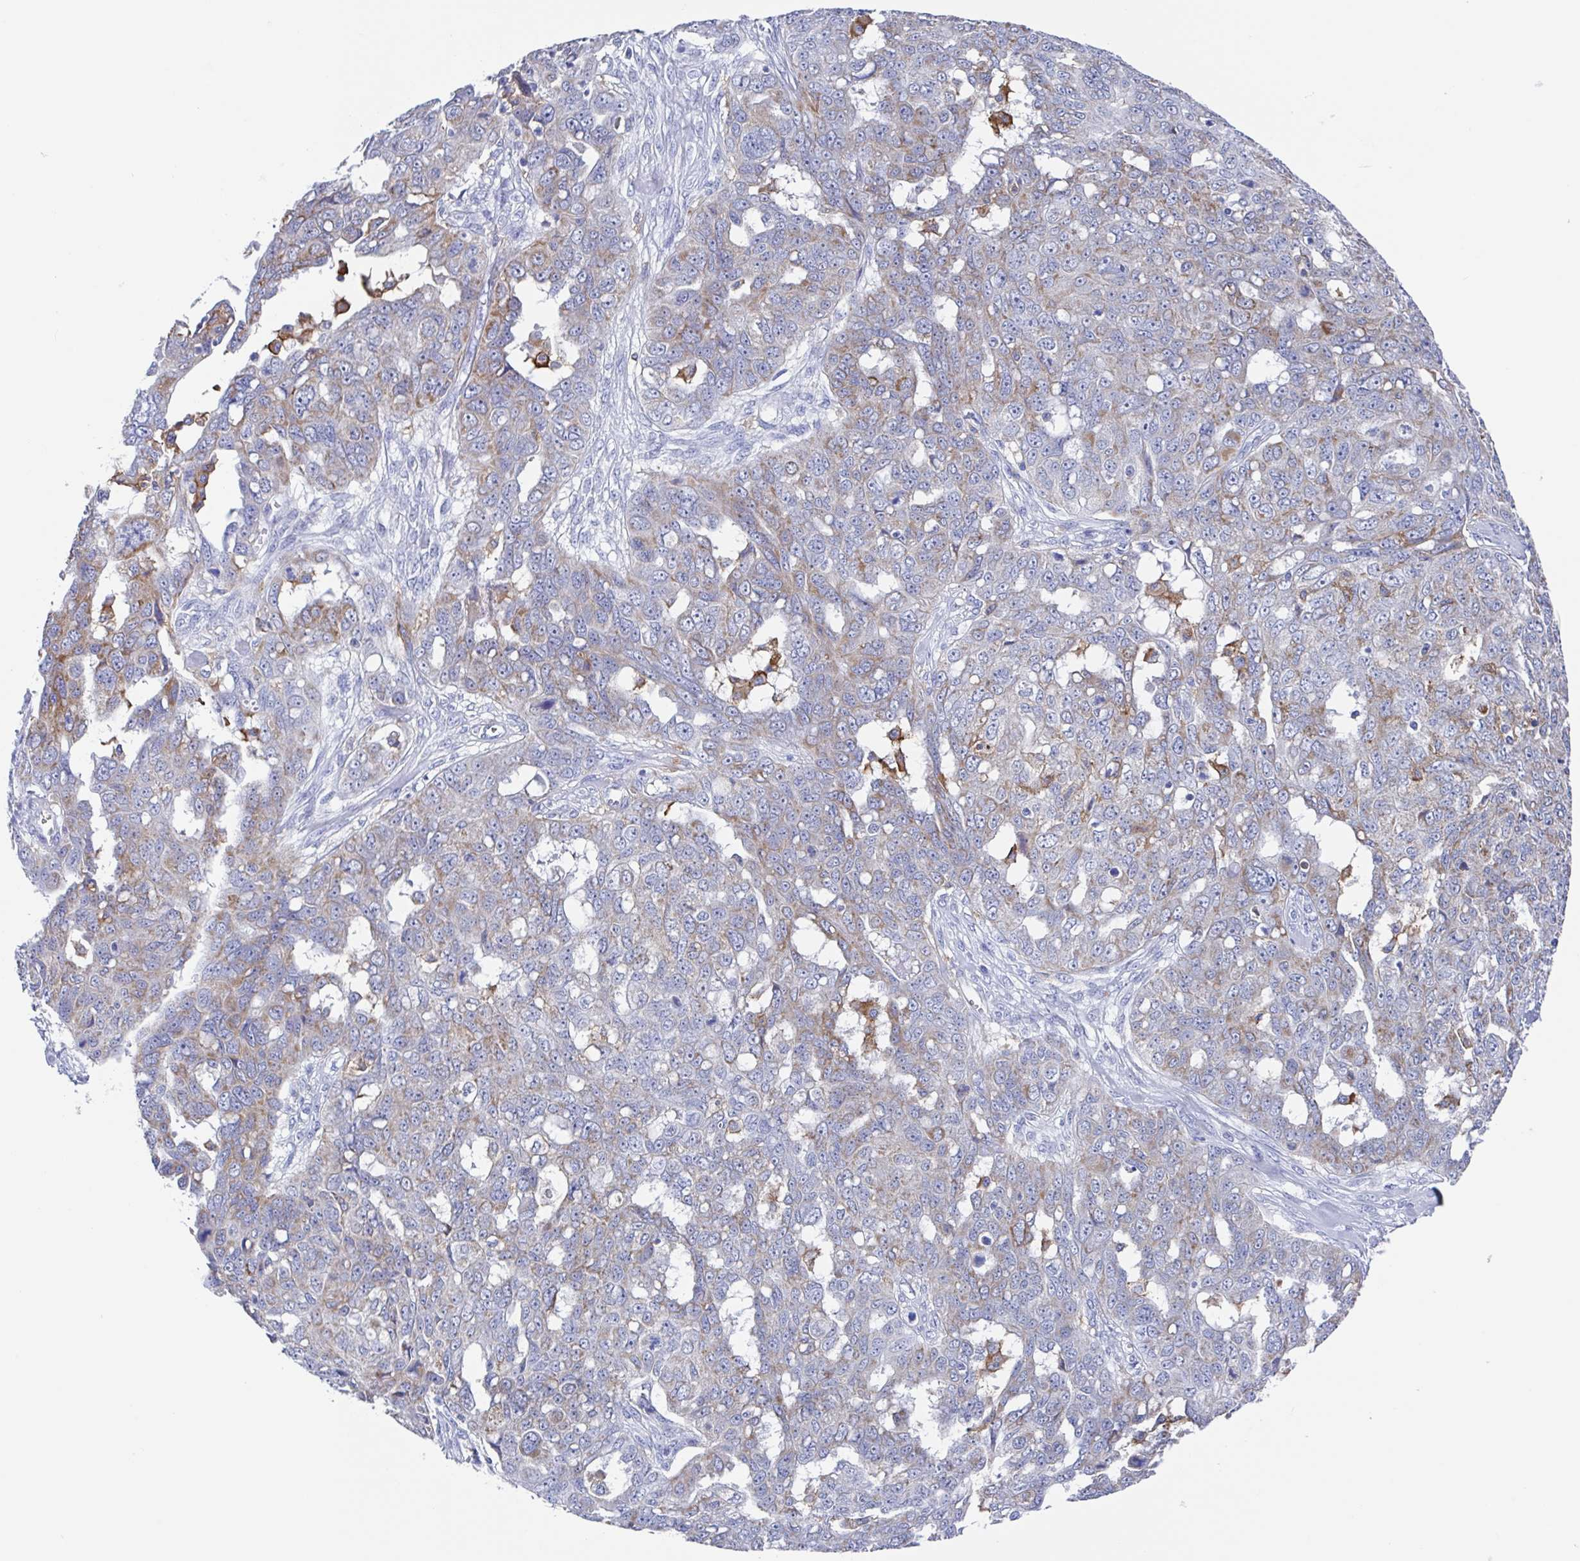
{"staining": {"intensity": "moderate", "quantity": "25%-75%", "location": "cytoplasmic/membranous"}, "tissue": "ovarian cancer", "cell_type": "Tumor cells", "image_type": "cancer", "snomed": [{"axis": "morphology", "description": "Carcinoma, endometroid"}, {"axis": "topography", "description": "Ovary"}], "caption": "DAB (3,3'-diaminobenzidine) immunohistochemical staining of ovarian cancer reveals moderate cytoplasmic/membranous protein staining in about 25%-75% of tumor cells.", "gene": "FCGR3A", "patient": {"sex": "female", "age": 70}}